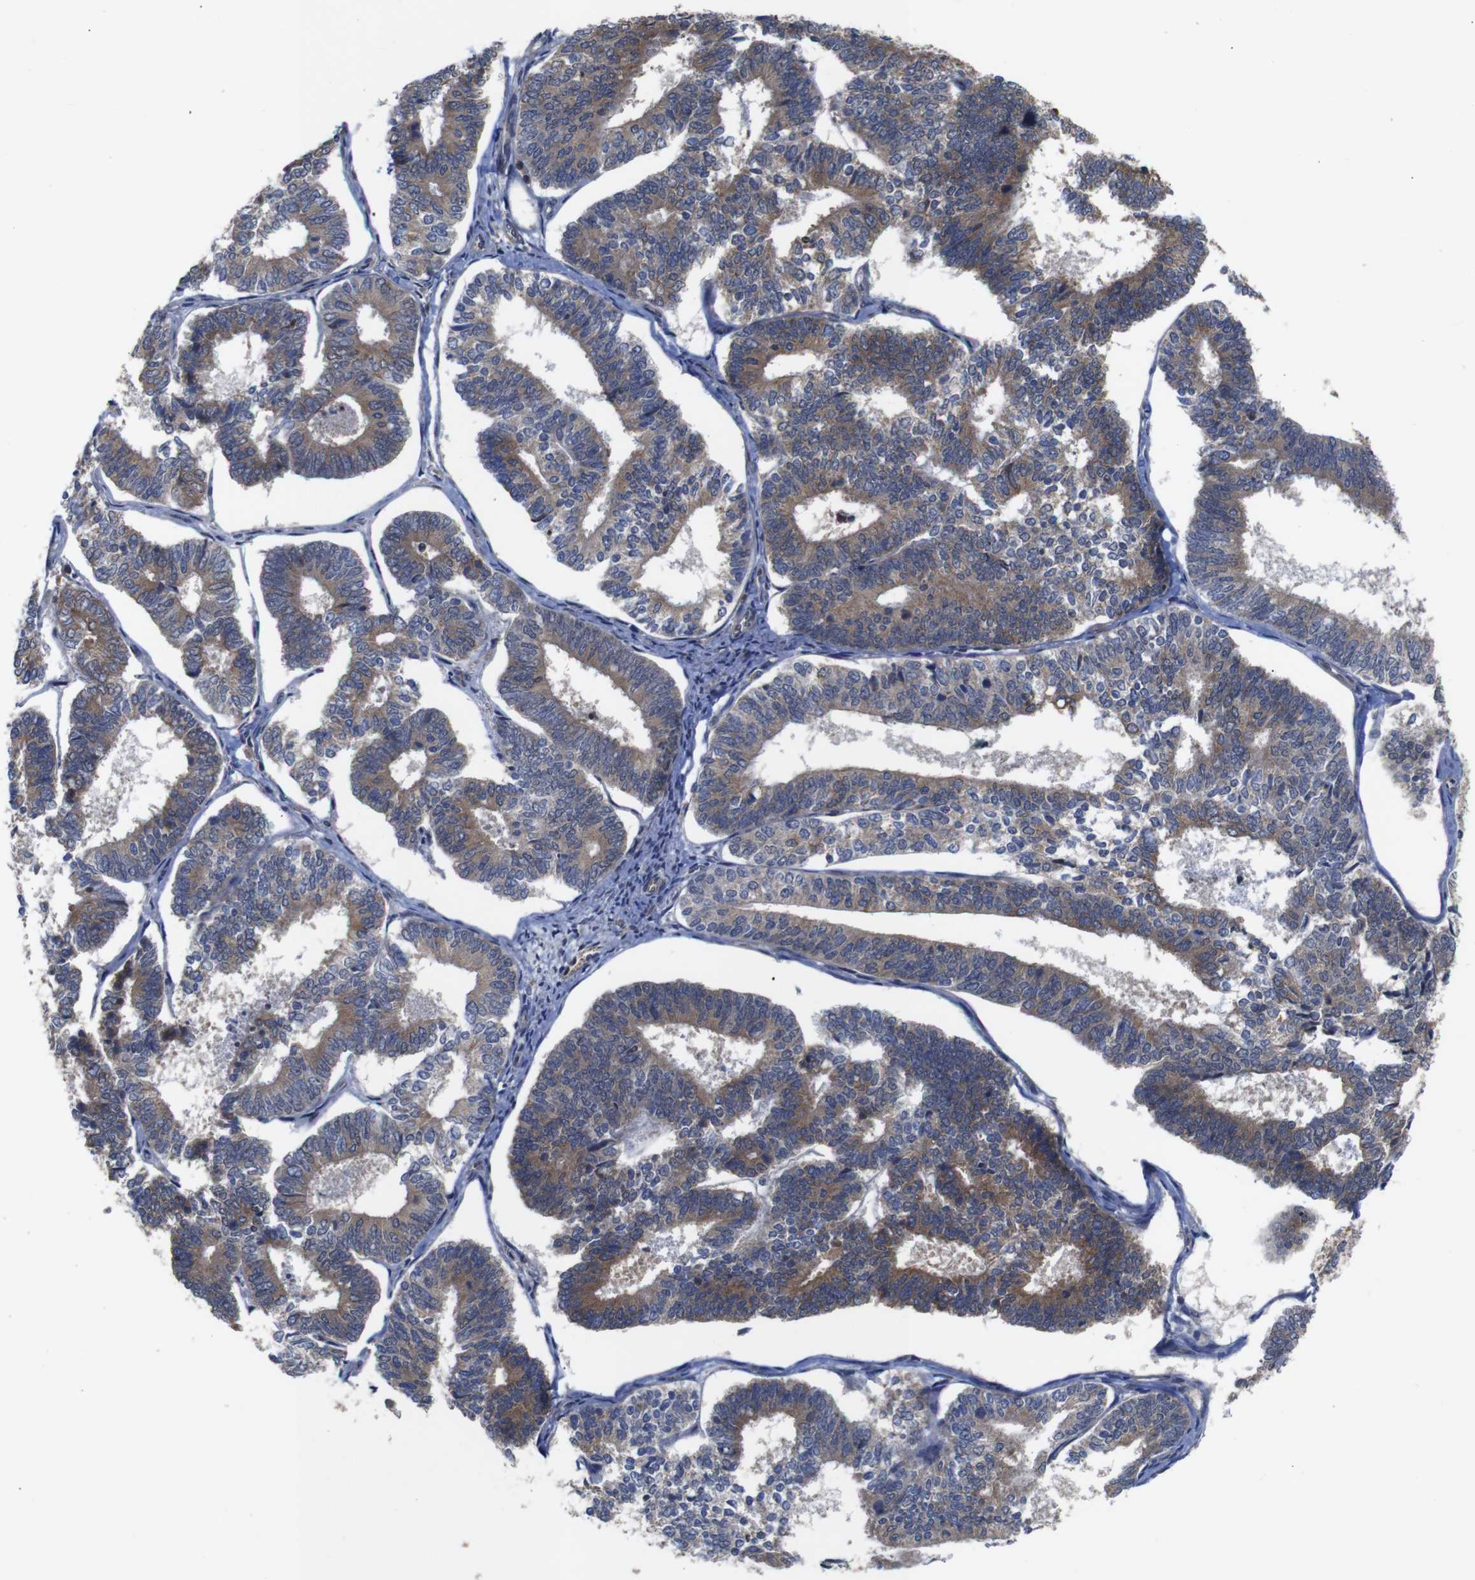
{"staining": {"intensity": "moderate", "quantity": ">75%", "location": "cytoplasmic/membranous"}, "tissue": "endometrial cancer", "cell_type": "Tumor cells", "image_type": "cancer", "snomed": [{"axis": "morphology", "description": "Adenocarcinoma, NOS"}, {"axis": "topography", "description": "Endometrium"}], "caption": "Immunohistochemistry (IHC) histopathology image of endometrial adenocarcinoma stained for a protein (brown), which exhibits medium levels of moderate cytoplasmic/membranous expression in about >75% of tumor cells.", "gene": "BRWD3", "patient": {"sex": "female", "age": 70}}